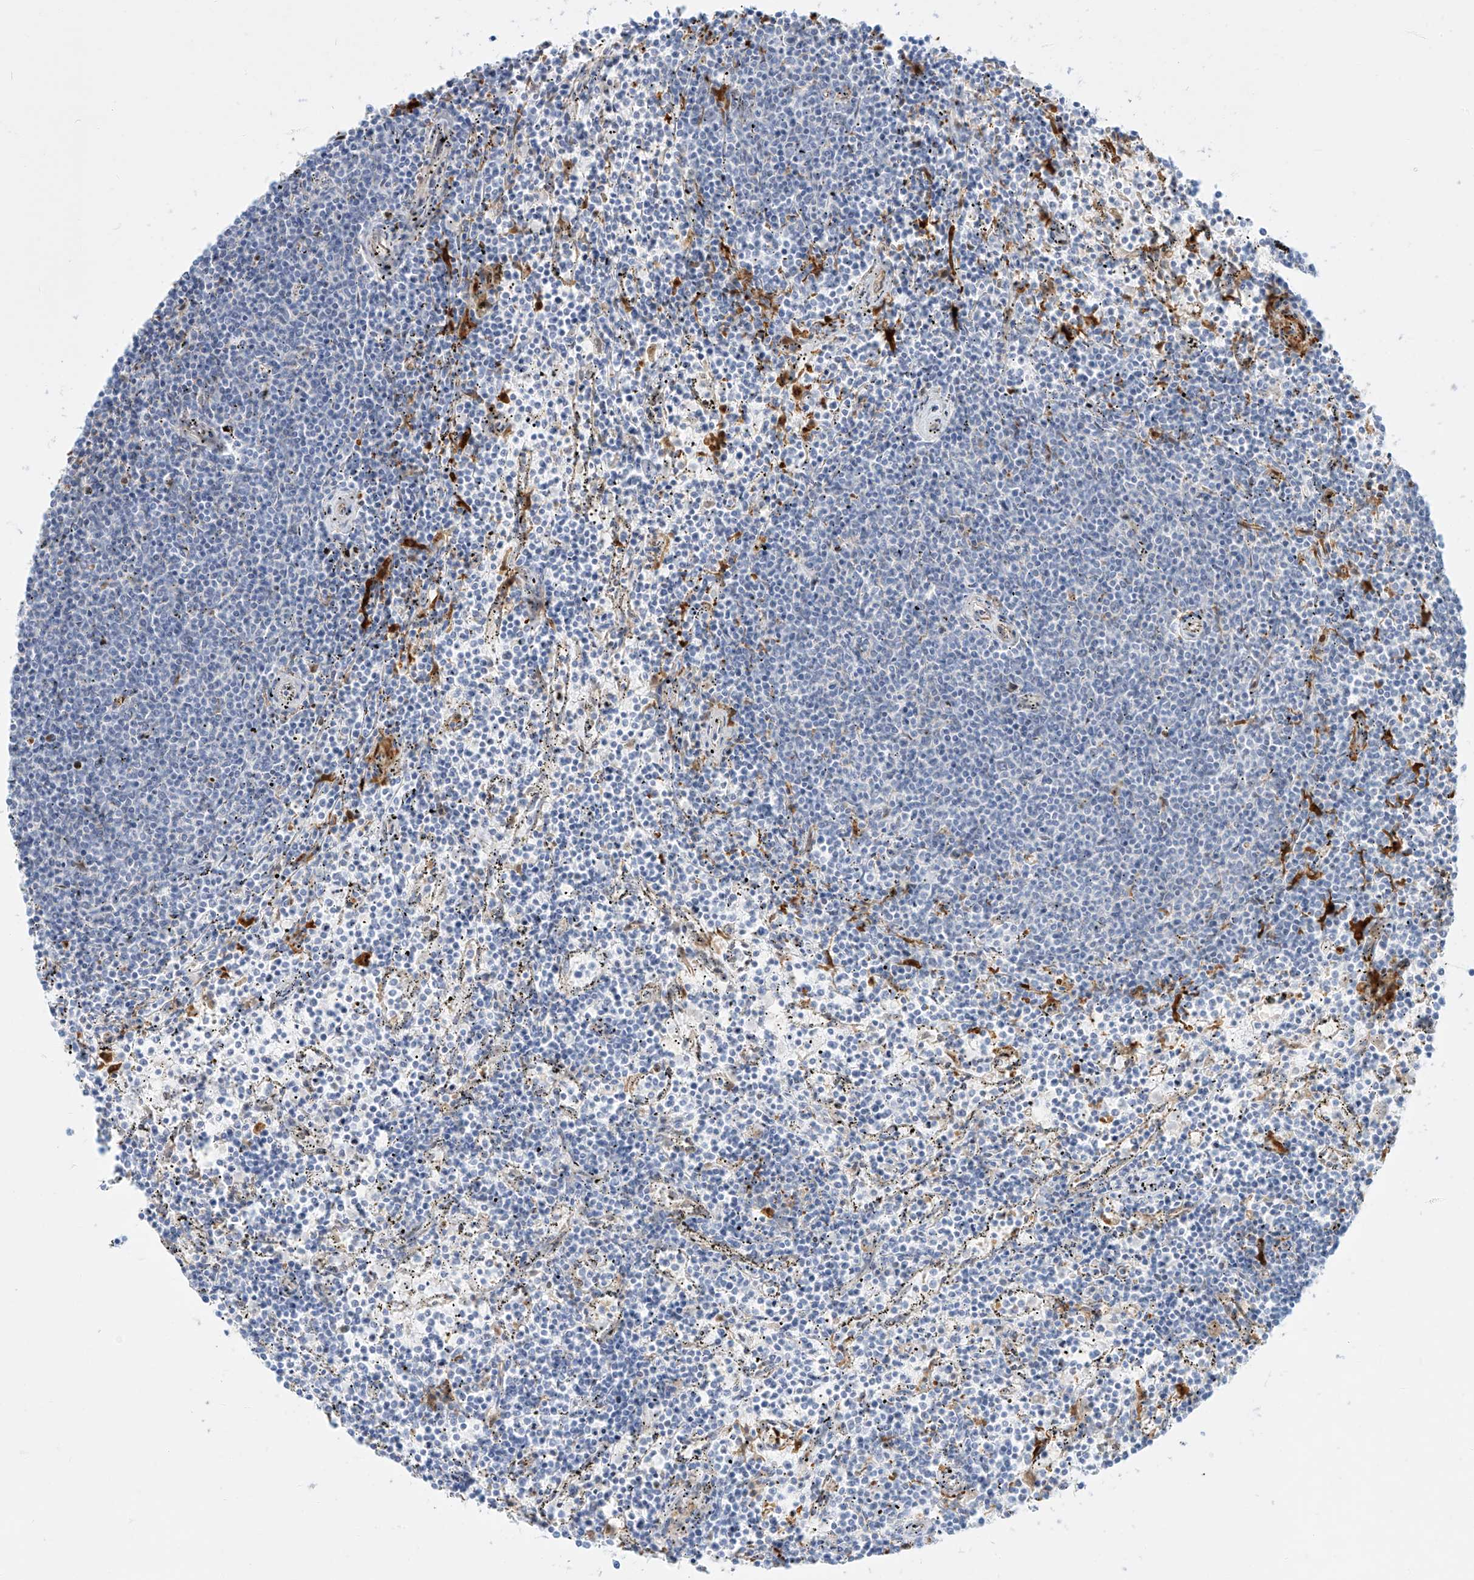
{"staining": {"intensity": "negative", "quantity": "none", "location": "none"}, "tissue": "lymphoma", "cell_type": "Tumor cells", "image_type": "cancer", "snomed": [{"axis": "morphology", "description": "Malignant lymphoma, non-Hodgkin's type, Low grade"}, {"axis": "topography", "description": "Spleen"}], "caption": "Low-grade malignant lymphoma, non-Hodgkin's type was stained to show a protein in brown. There is no significant staining in tumor cells.", "gene": "NHSL1", "patient": {"sex": "female", "age": 50}}